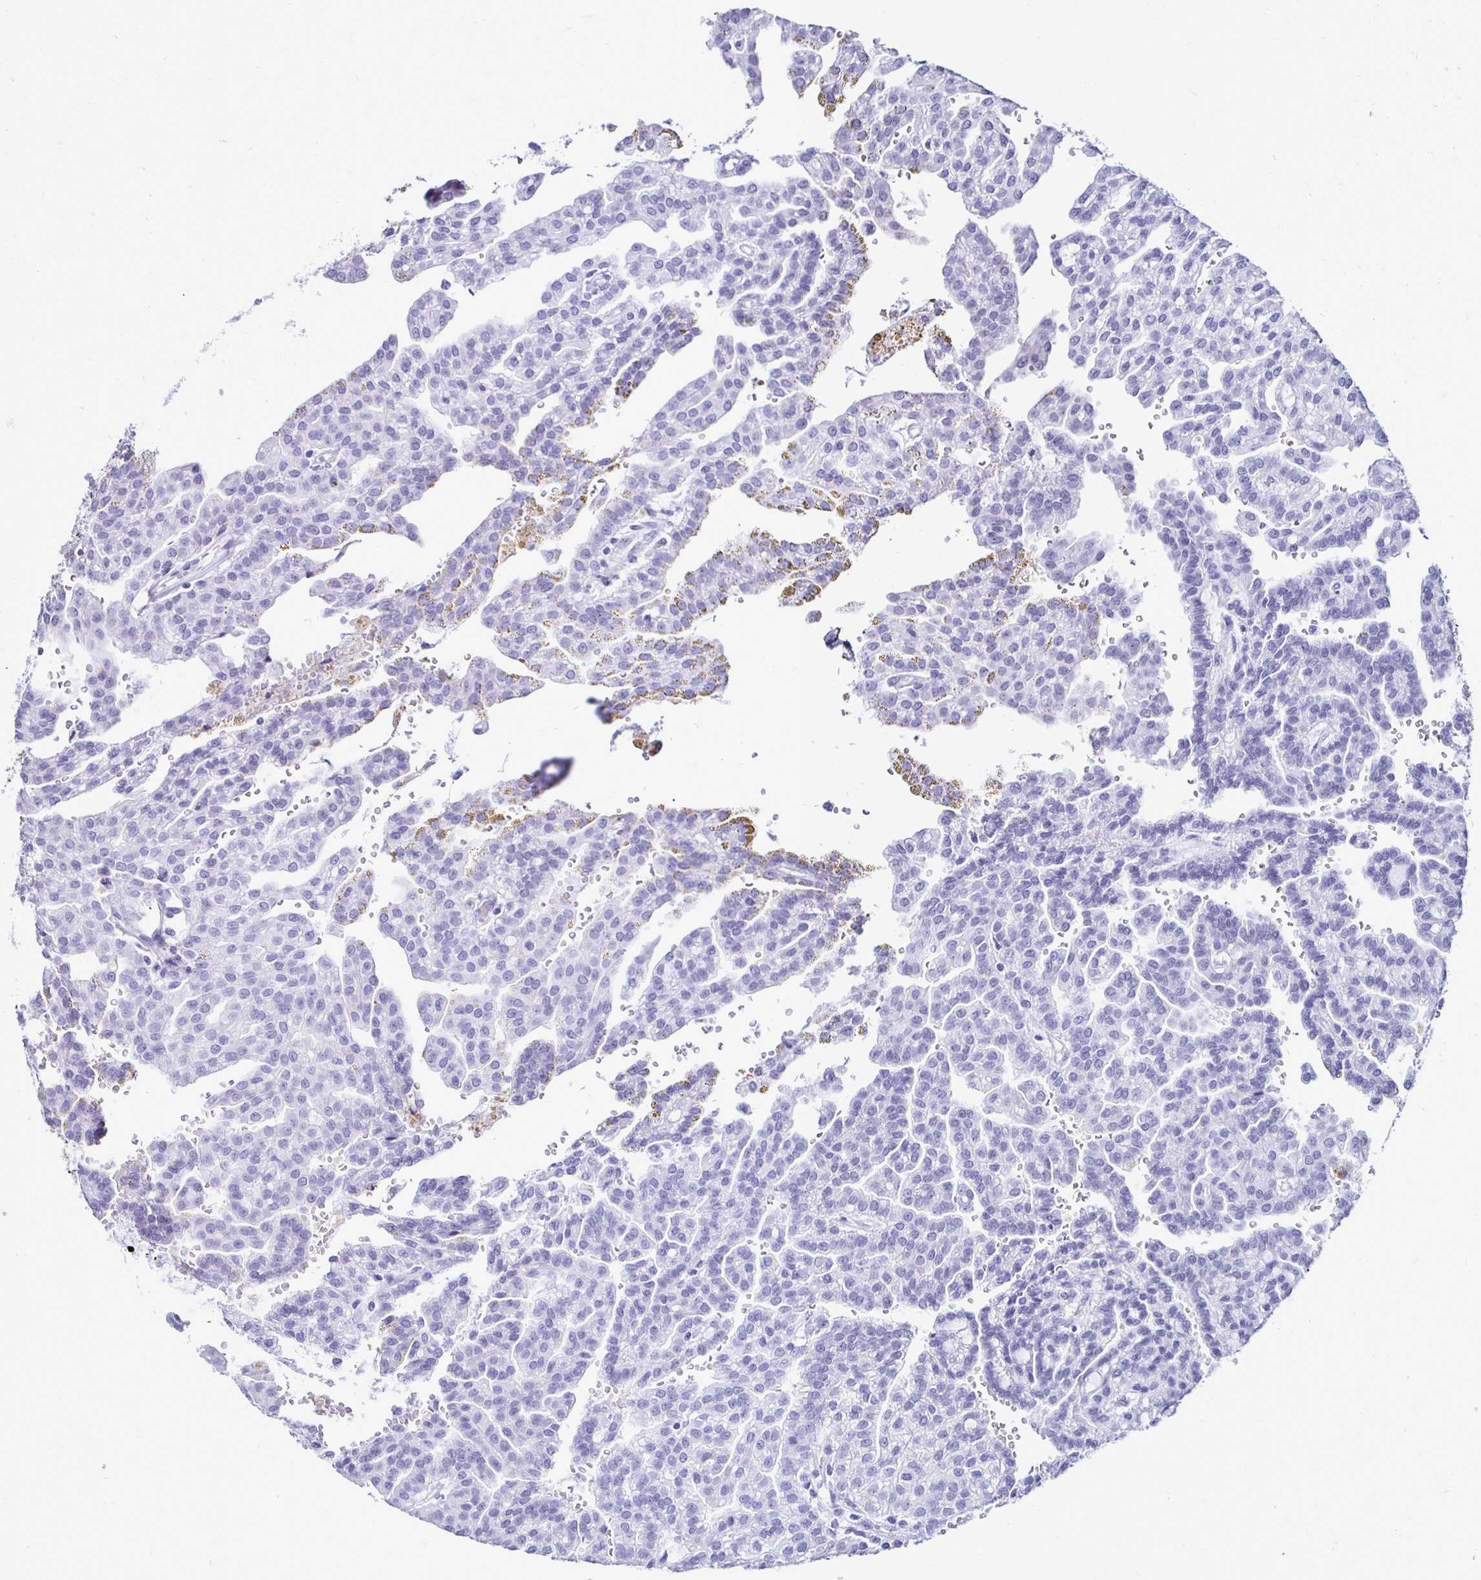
{"staining": {"intensity": "negative", "quantity": "none", "location": "none"}, "tissue": "renal cancer", "cell_type": "Tumor cells", "image_type": "cancer", "snomed": [{"axis": "morphology", "description": "Adenocarcinoma, NOS"}, {"axis": "topography", "description": "Kidney"}], "caption": "High power microscopy histopathology image of an immunohistochemistry image of adenocarcinoma (renal), revealing no significant expression in tumor cells.", "gene": "CST5", "patient": {"sex": "male", "age": 63}}